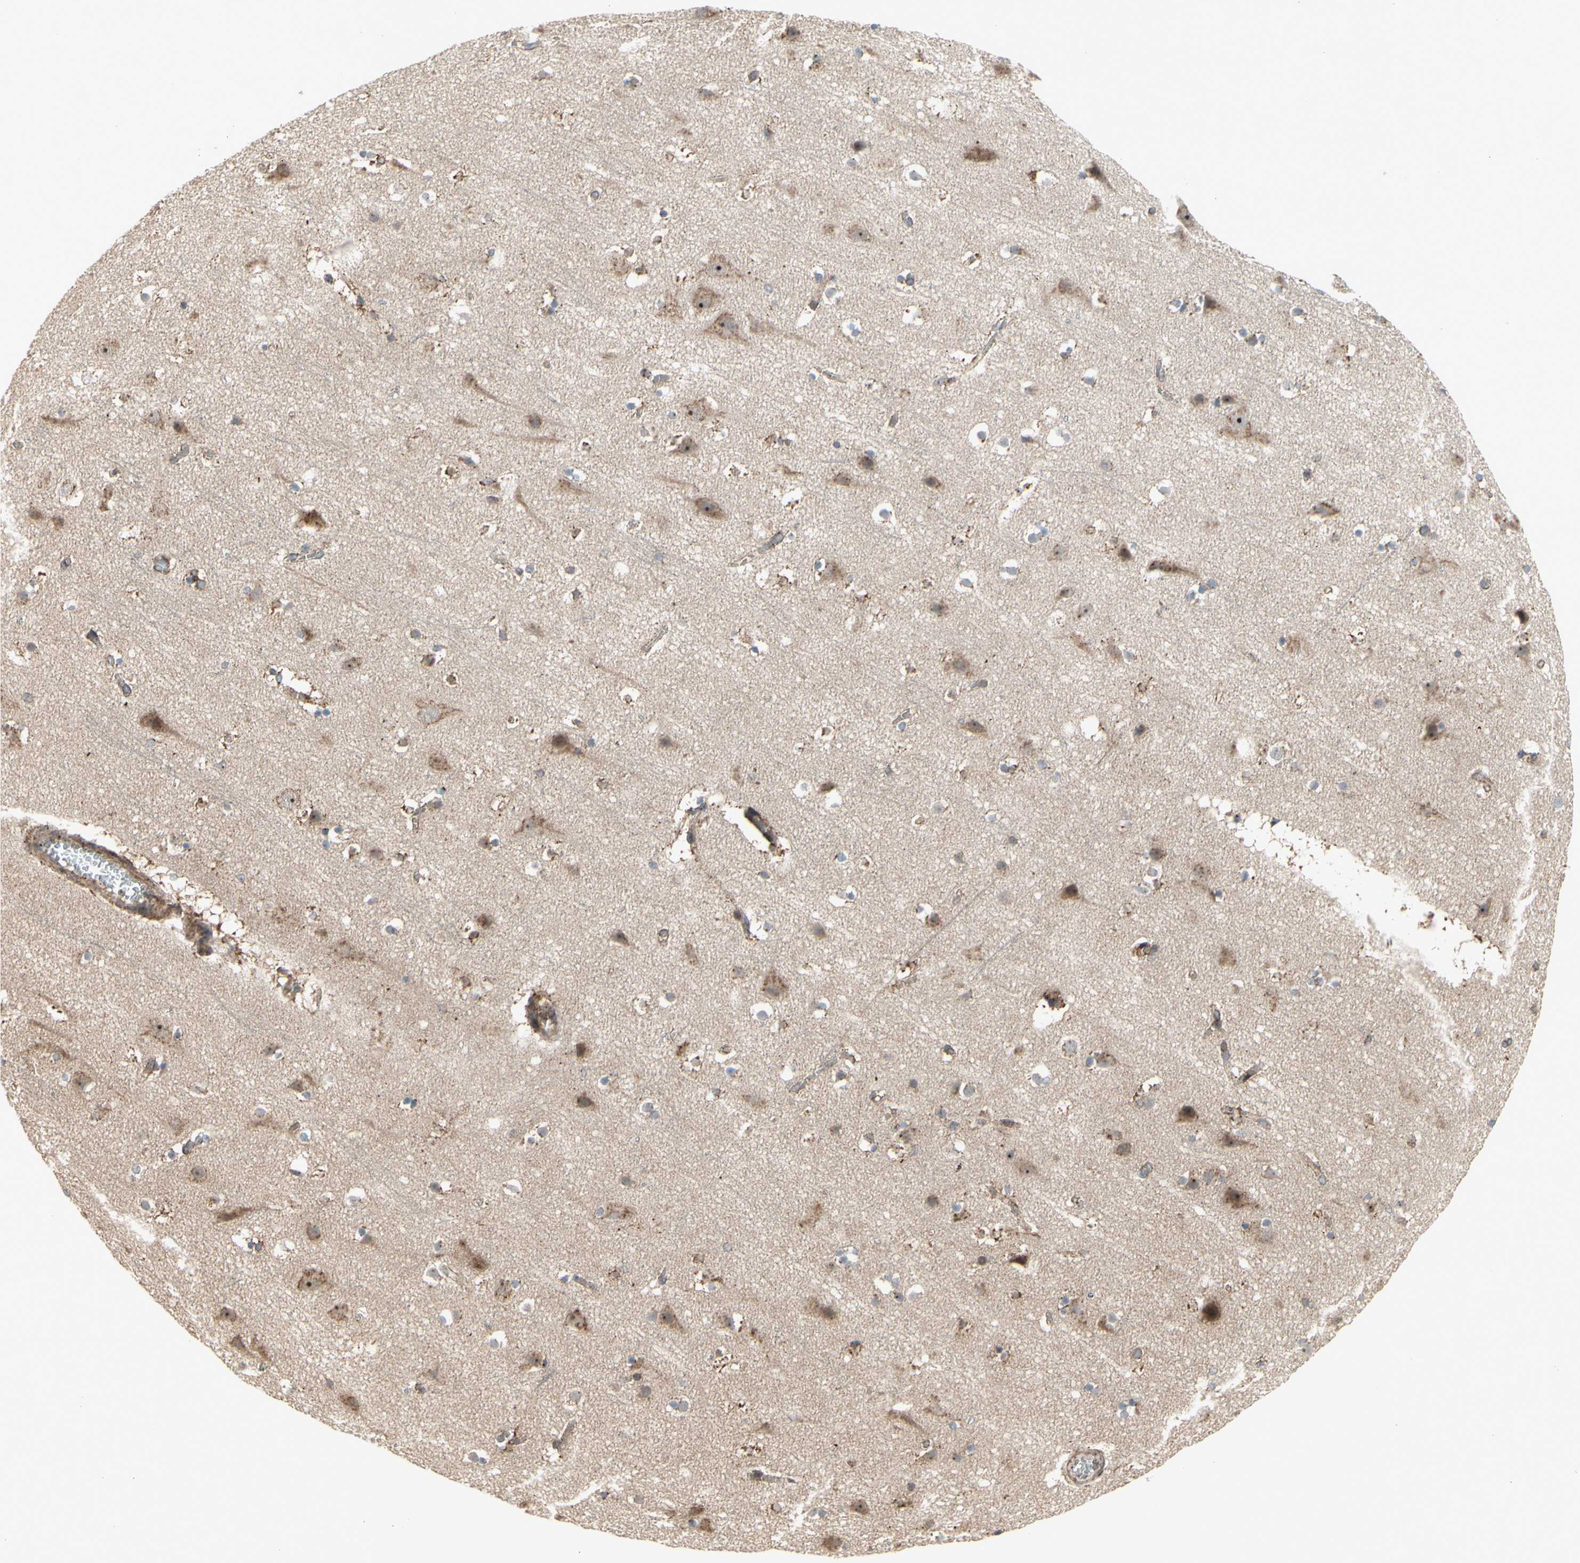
{"staining": {"intensity": "moderate", "quantity": ">75%", "location": "cytoplasmic/membranous"}, "tissue": "cerebral cortex", "cell_type": "Endothelial cells", "image_type": "normal", "snomed": [{"axis": "morphology", "description": "Normal tissue, NOS"}, {"axis": "topography", "description": "Cerebral cortex"}], "caption": "Immunohistochemical staining of normal human cerebral cortex demonstrates medium levels of moderate cytoplasmic/membranous positivity in approximately >75% of endothelial cells. (DAB (3,3'-diaminobenzidine) IHC with brightfield microscopy, high magnification).", "gene": "SLC39A9", "patient": {"sex": "male", "age": 45}}